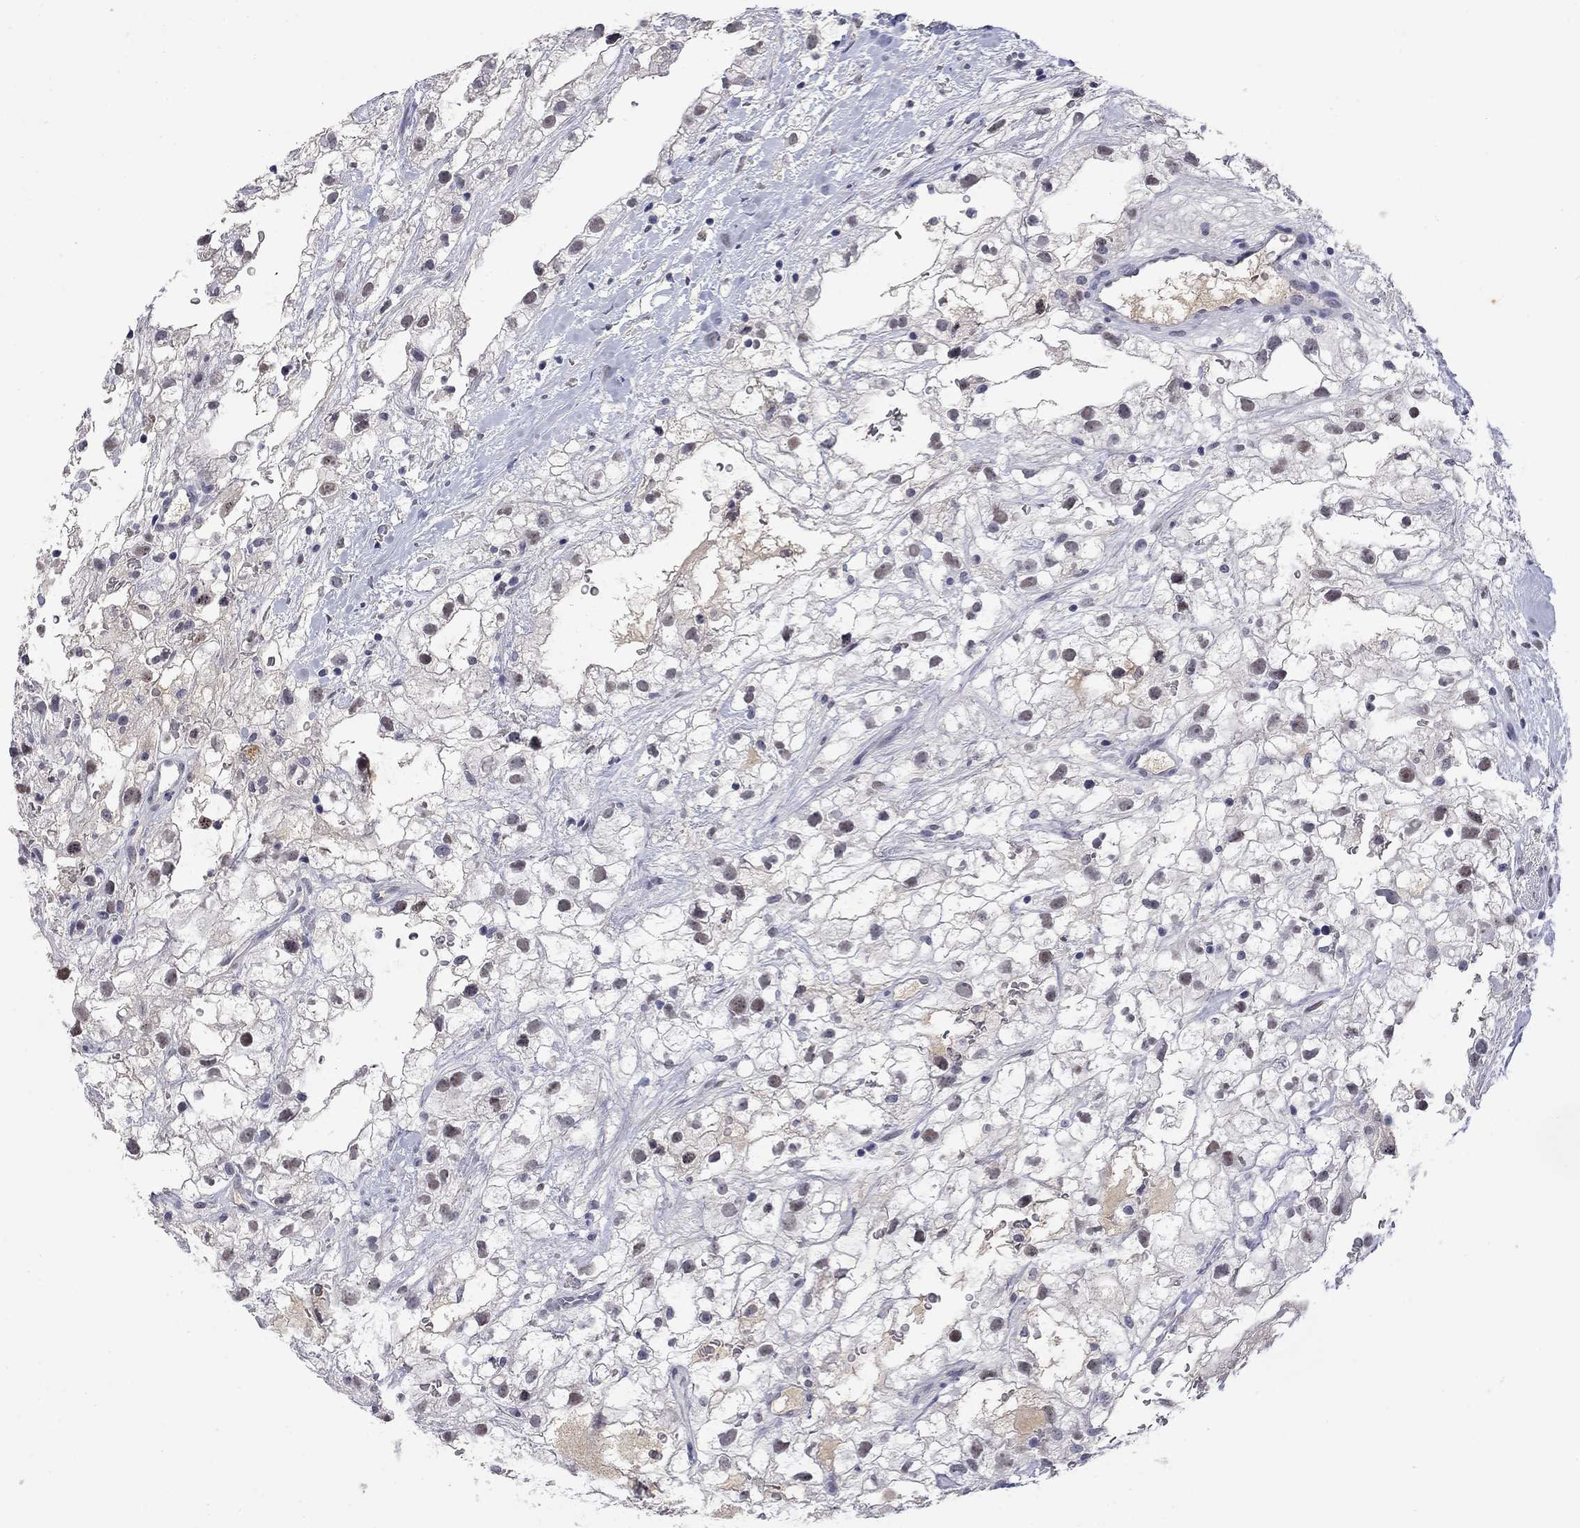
{"staining": {"intensity": "negative", "quantity": "none", "location": "none"}, "tissue": "renal cancer", "cell_type": "Tumor cells", "image_type": "cancer", "snomed": [{"axis": "morphology", "description": "Adenocarcinoma, NOS"}, {"axis": "topography", "description": "Kidney"}], "caption": "Immunohistochemistry of human renal adenocarcinoma exhibits no staining in tumor cells. The staining is performed using DAB (3,3'-diaminobenzidine) brown chromogen with nuclei counter-stained in using hematoxylin.", "gene": "SLC51A", "patient": {"sex": "male", "age": 59}}